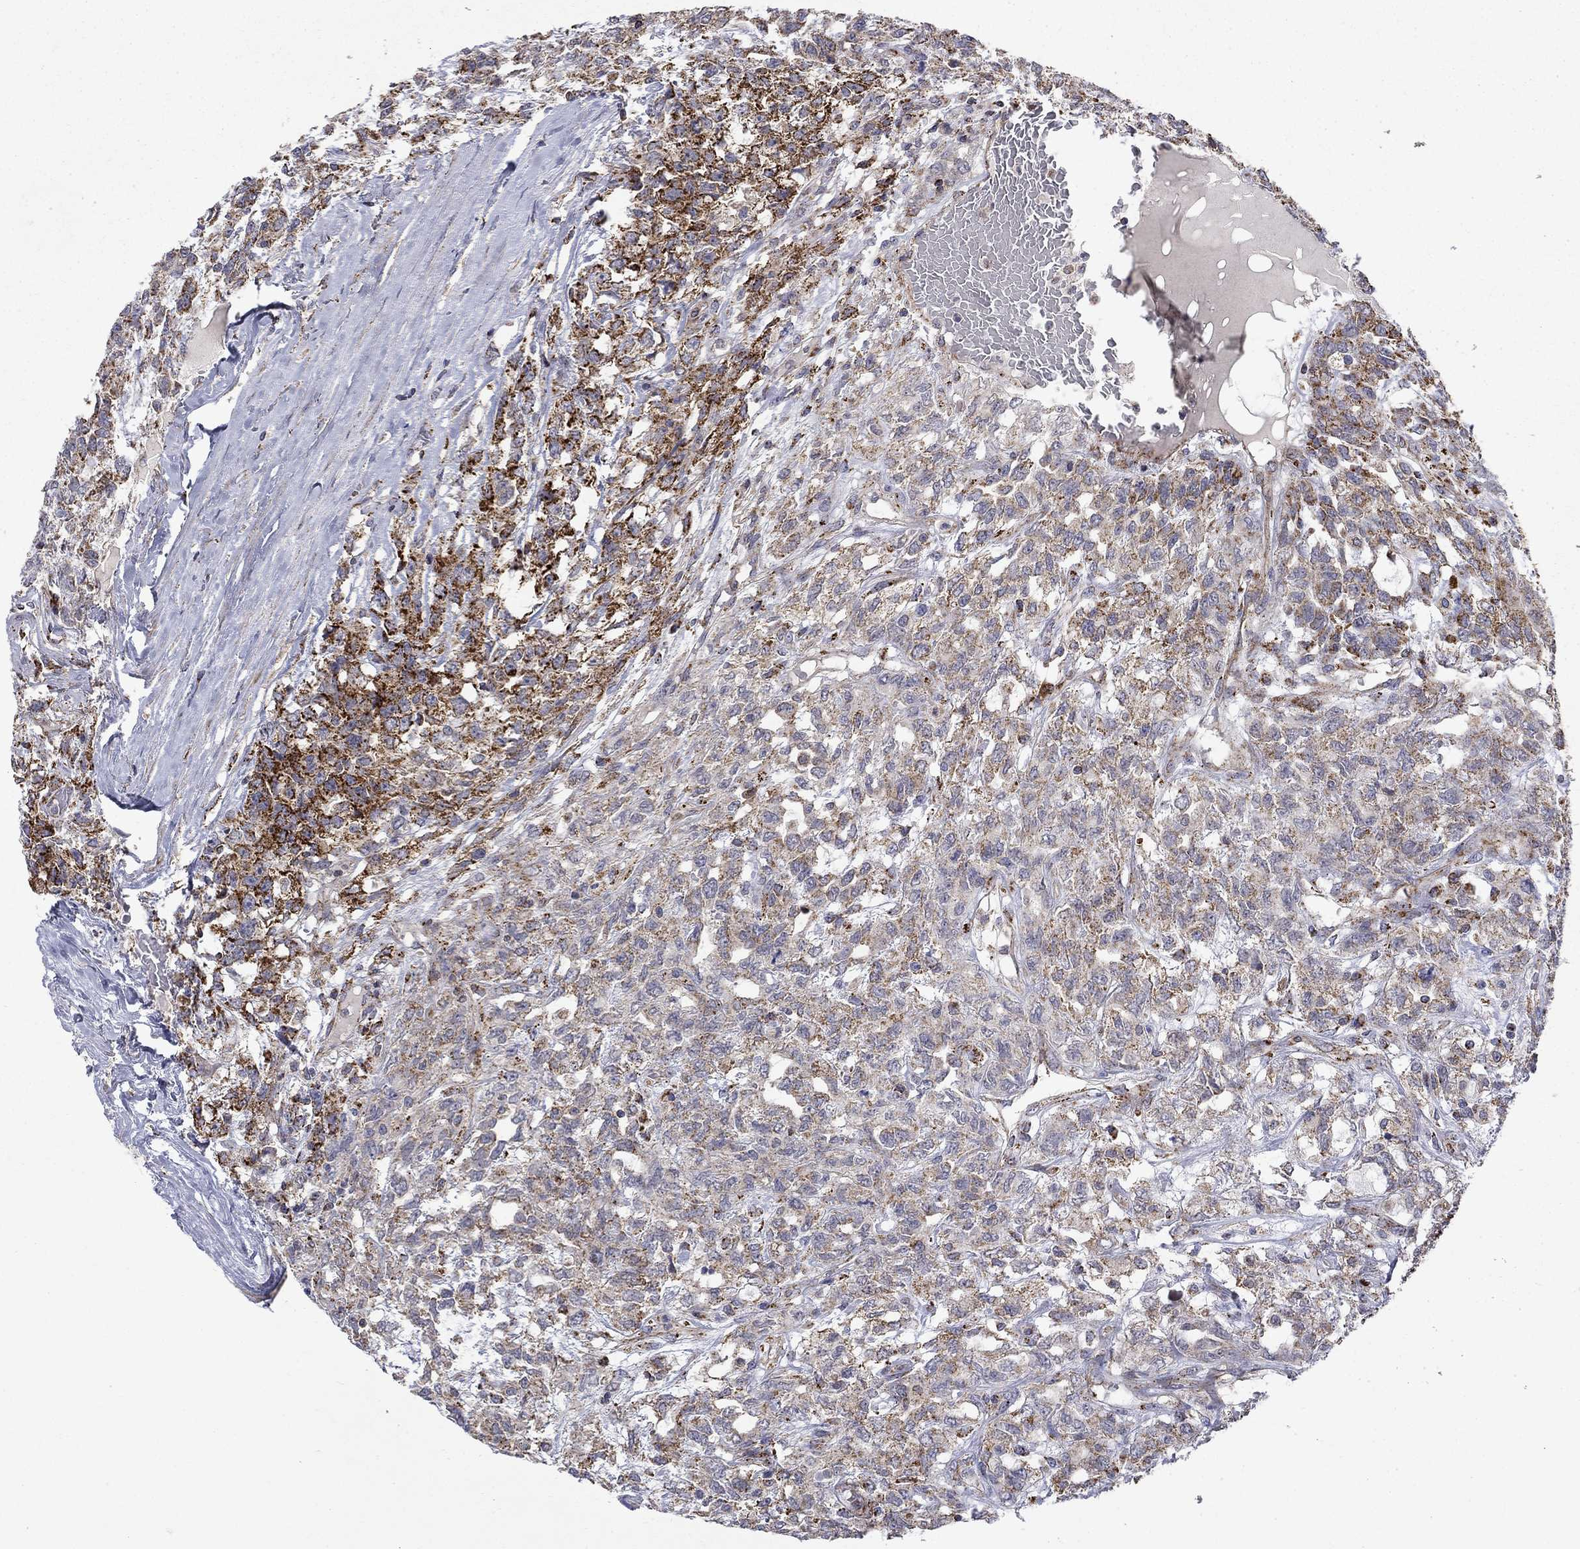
{"staining": {"intensity": "strong", "quantity": "<25%", "location": "cytoplasmic/membranous"}, "tissue": "testis cancer", "cell_type": "Tumor cells", "image_type": "cancer", "snomed": [{"axis": "morphology", "description": "Seminoma, NOS"}, {"axis": "topography", "description": "Testis"}], "caption": "Testis cancer tissue displays strong cytoplasmic/membranous staining in about <25% of tumor cells, visualized by immunohistochemistry.", "gene": "PCBP3", "patient": {"sex": "male", "age": 52}}